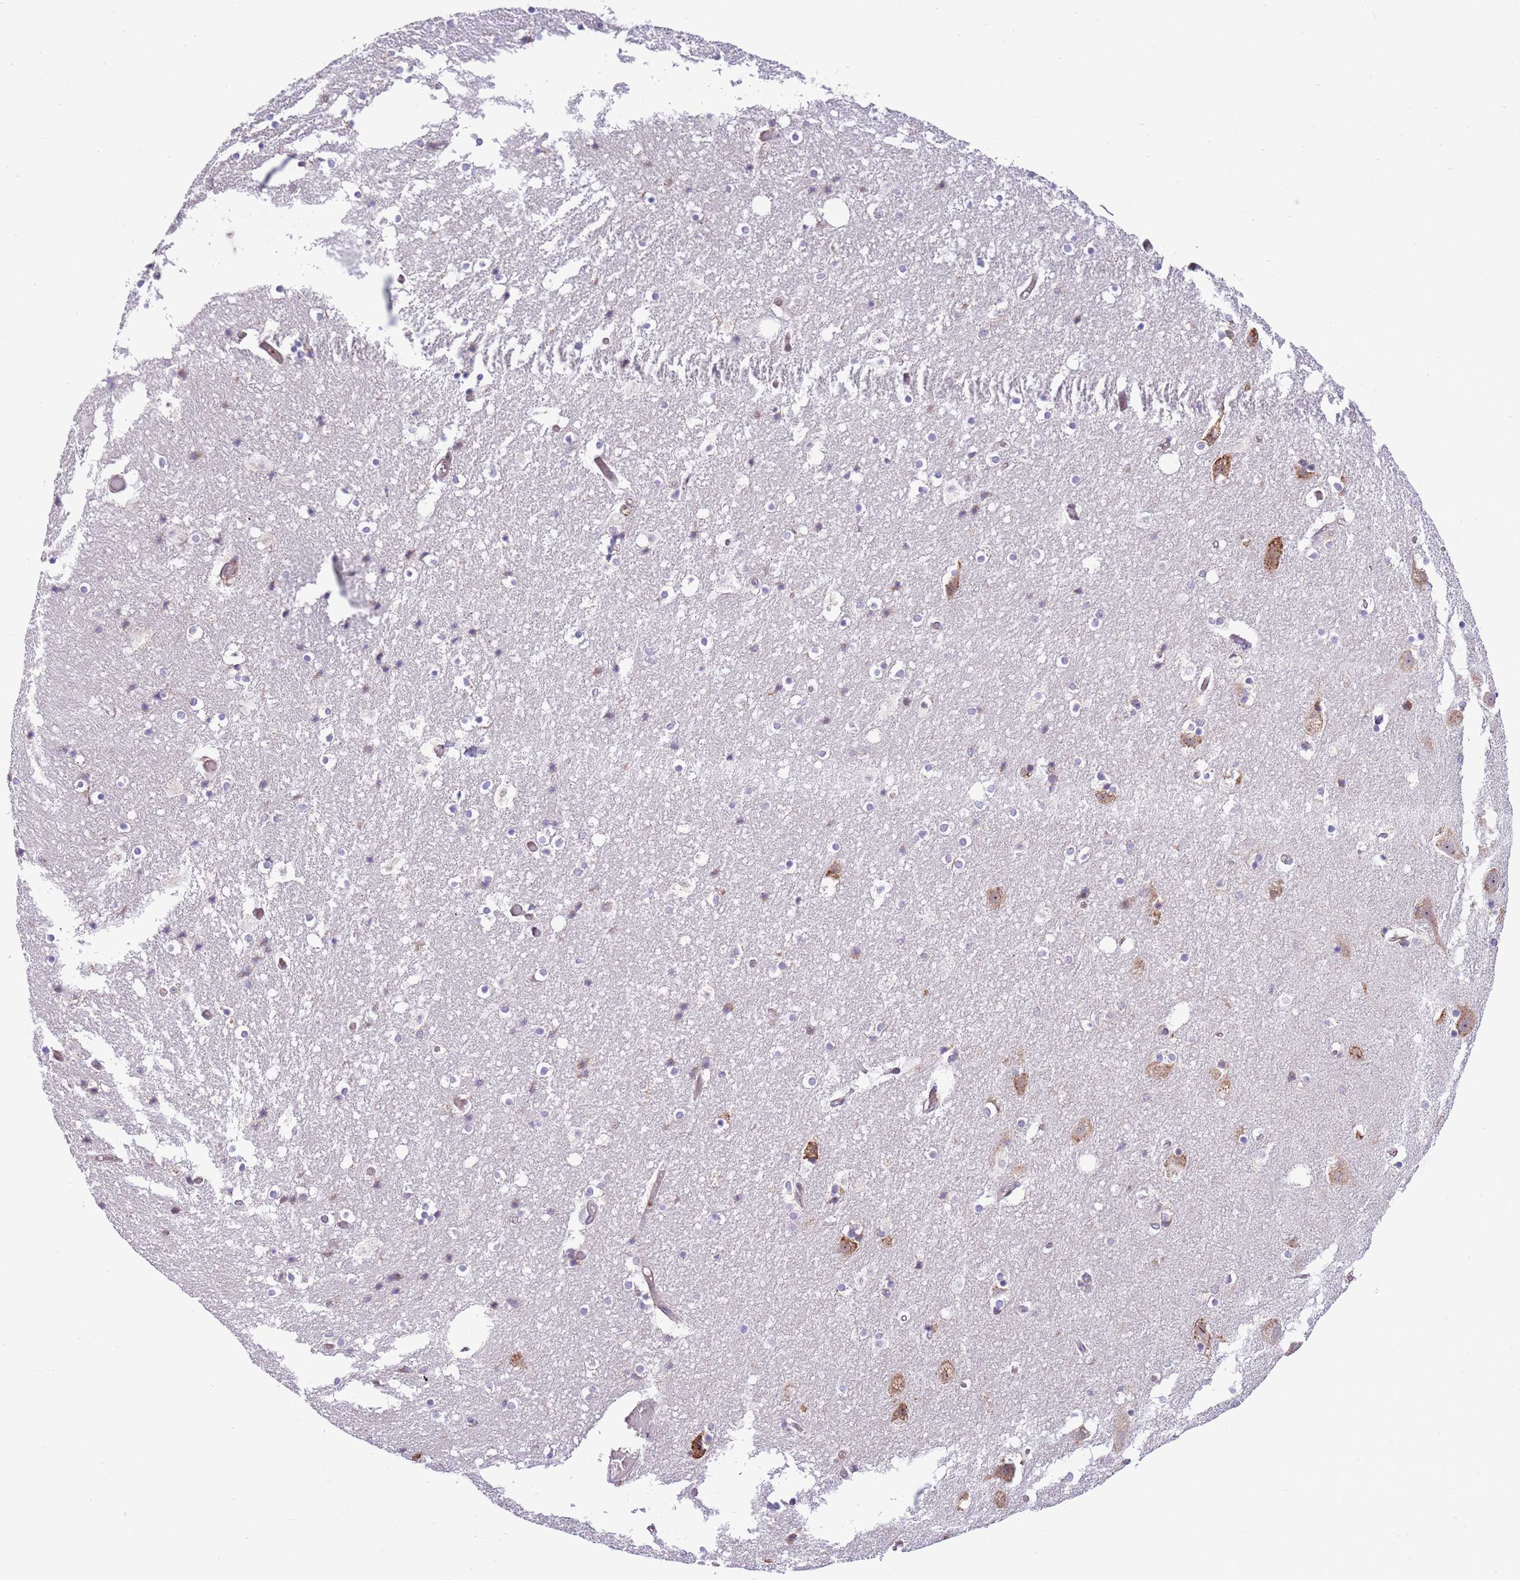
{"staining": {"intensity": "negative", "quantity": "none", "location": "none"}, "tissue": "hippocampus", "cell_type": "Glial cells", "image_type": "normal", "snomed": [{"axis": "morphology", "description": "Normal tissue, NOS"}, {"axis": "topography", "description": "Hippocampus"}], "caption": "DAB (3,3'-diaminobenzidine) immunohistochemical staining of benign hippocampus exhibits no significant positivity in glial cells.", "gene": "DAND5", "patient": {"sex": "female", "age": 52}}